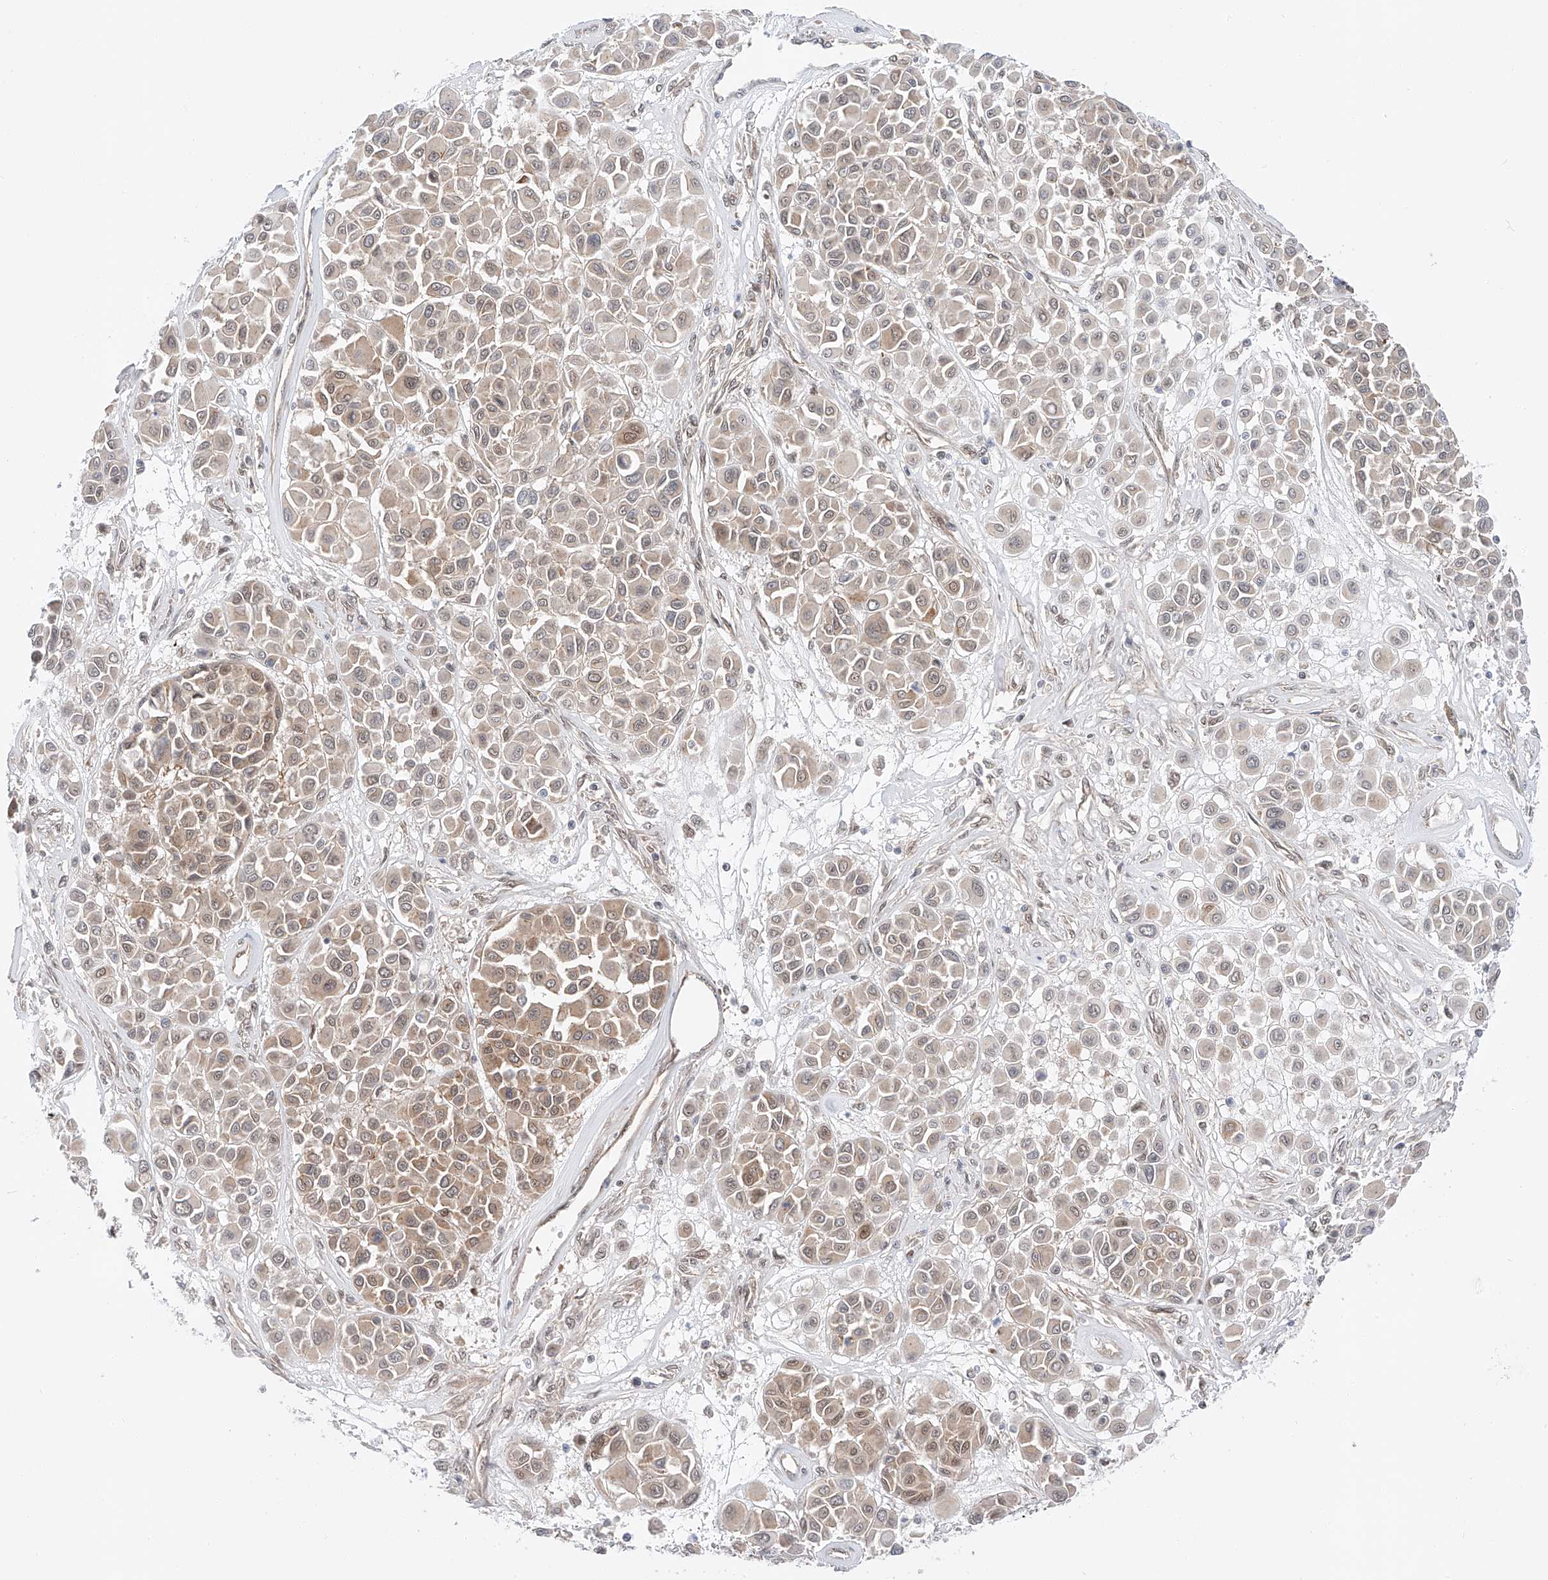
{"staining": {"intensity": "weak", "quantity": "25%-75%", "location": "cytoplasmic/membranous"}, "tissue": "melanoma", "cell_type": "Tumor cells", "image_type": "cancer", "snomed": [{"axis": "morphology", "description": "Malignant melanoma, Metastatic site"}, {"axis": "topography", "description": "Soft tissue"}], "caption": "Melanoma stained with immunohistochemistry shows weak cytoplasmic/membranous expression in approximately 25%-75% of tumor cells.", "gene": "POGK", "patient": {"sex": "male", "age": 41}}